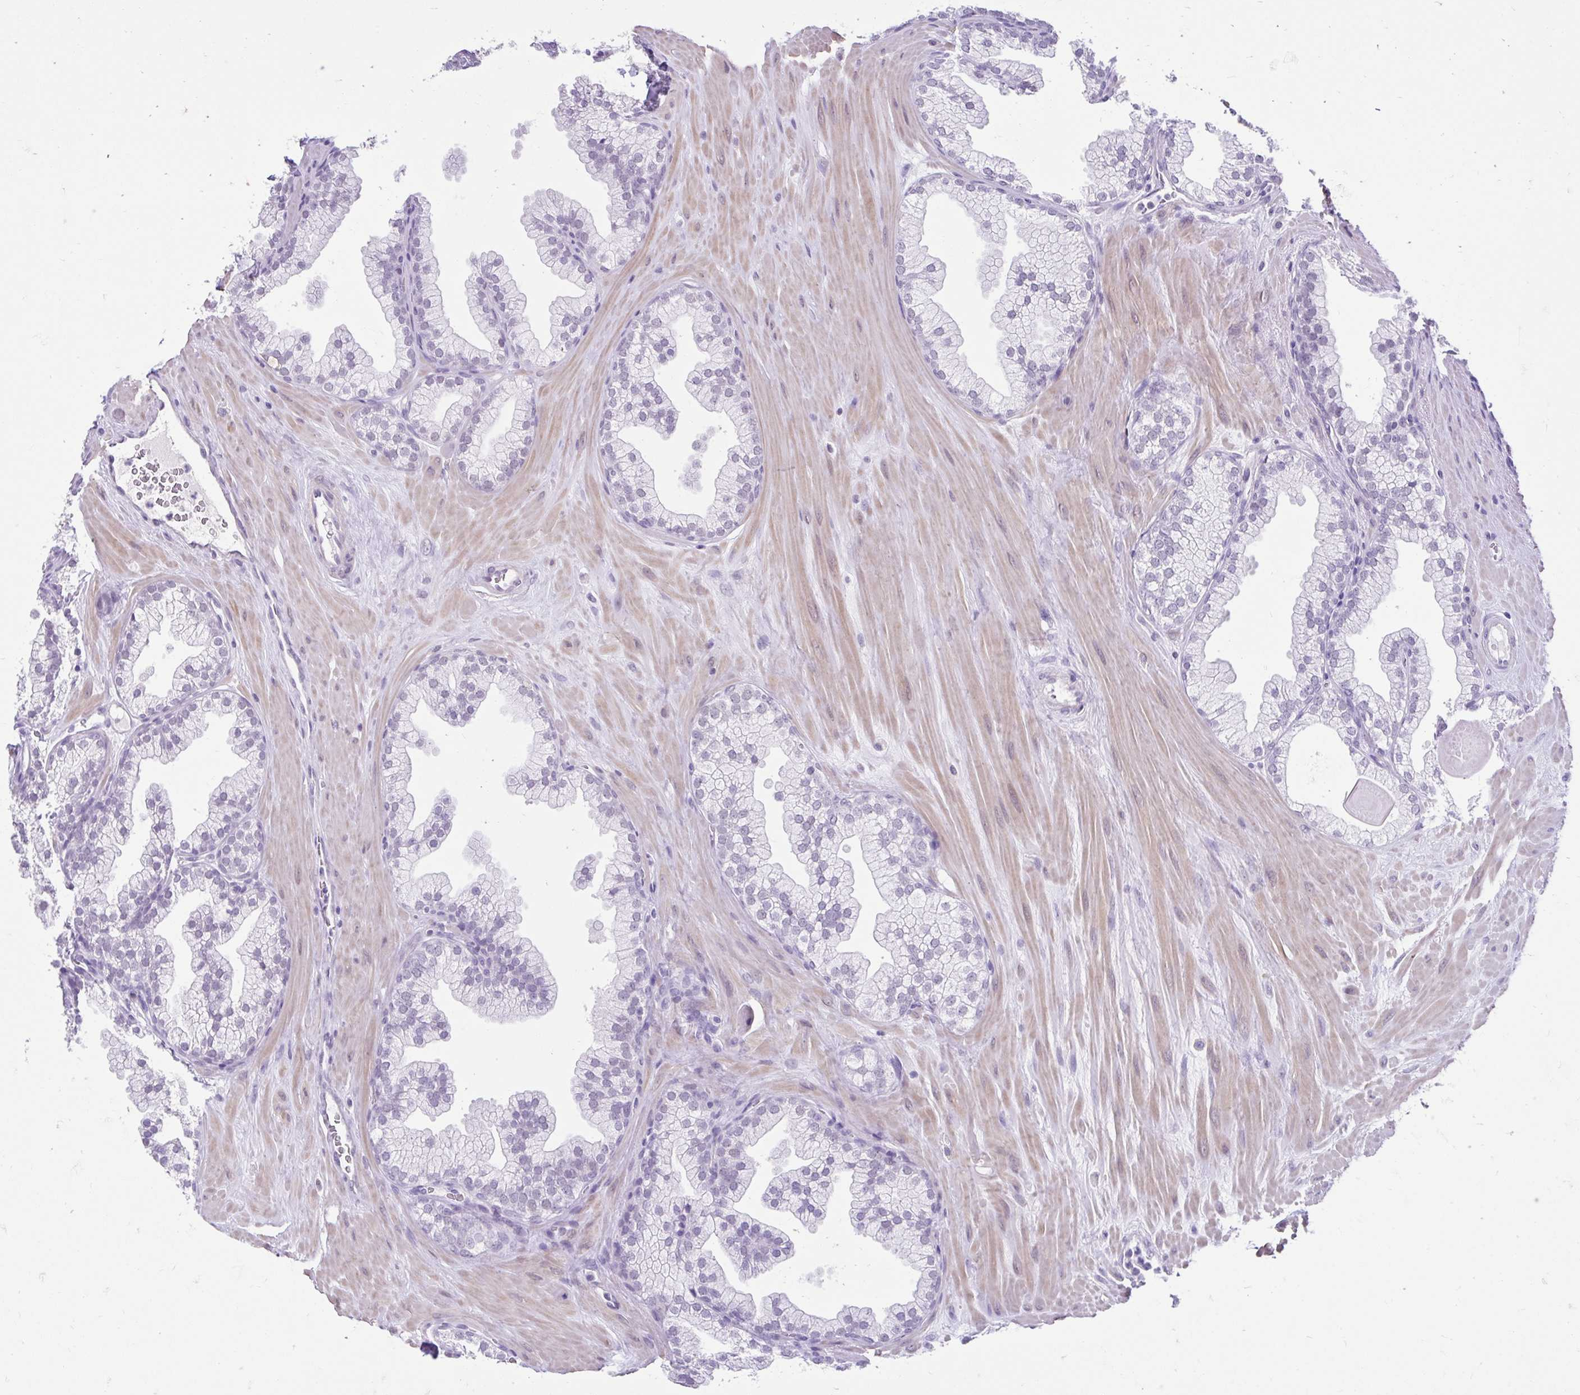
{"staining": {"intensity": "negative", "quantity": "none", "location": "none"}, "tissue": "prostate", "cell_type": "Glandular cells", "image_type": "normal", "snomed": [{"axis": "morphology", "description": "Normal tissue, NOS"}, {"axis": "topography", "description": "Prostate"}, {"axis": "topography", "description": "Peripheral nerve tissue"}], "caption": "Image shows no protein positivity in glandular cells of normal prostate.", "gene": "DCAF17", "patient": {"sex": "male", "age": 61}}